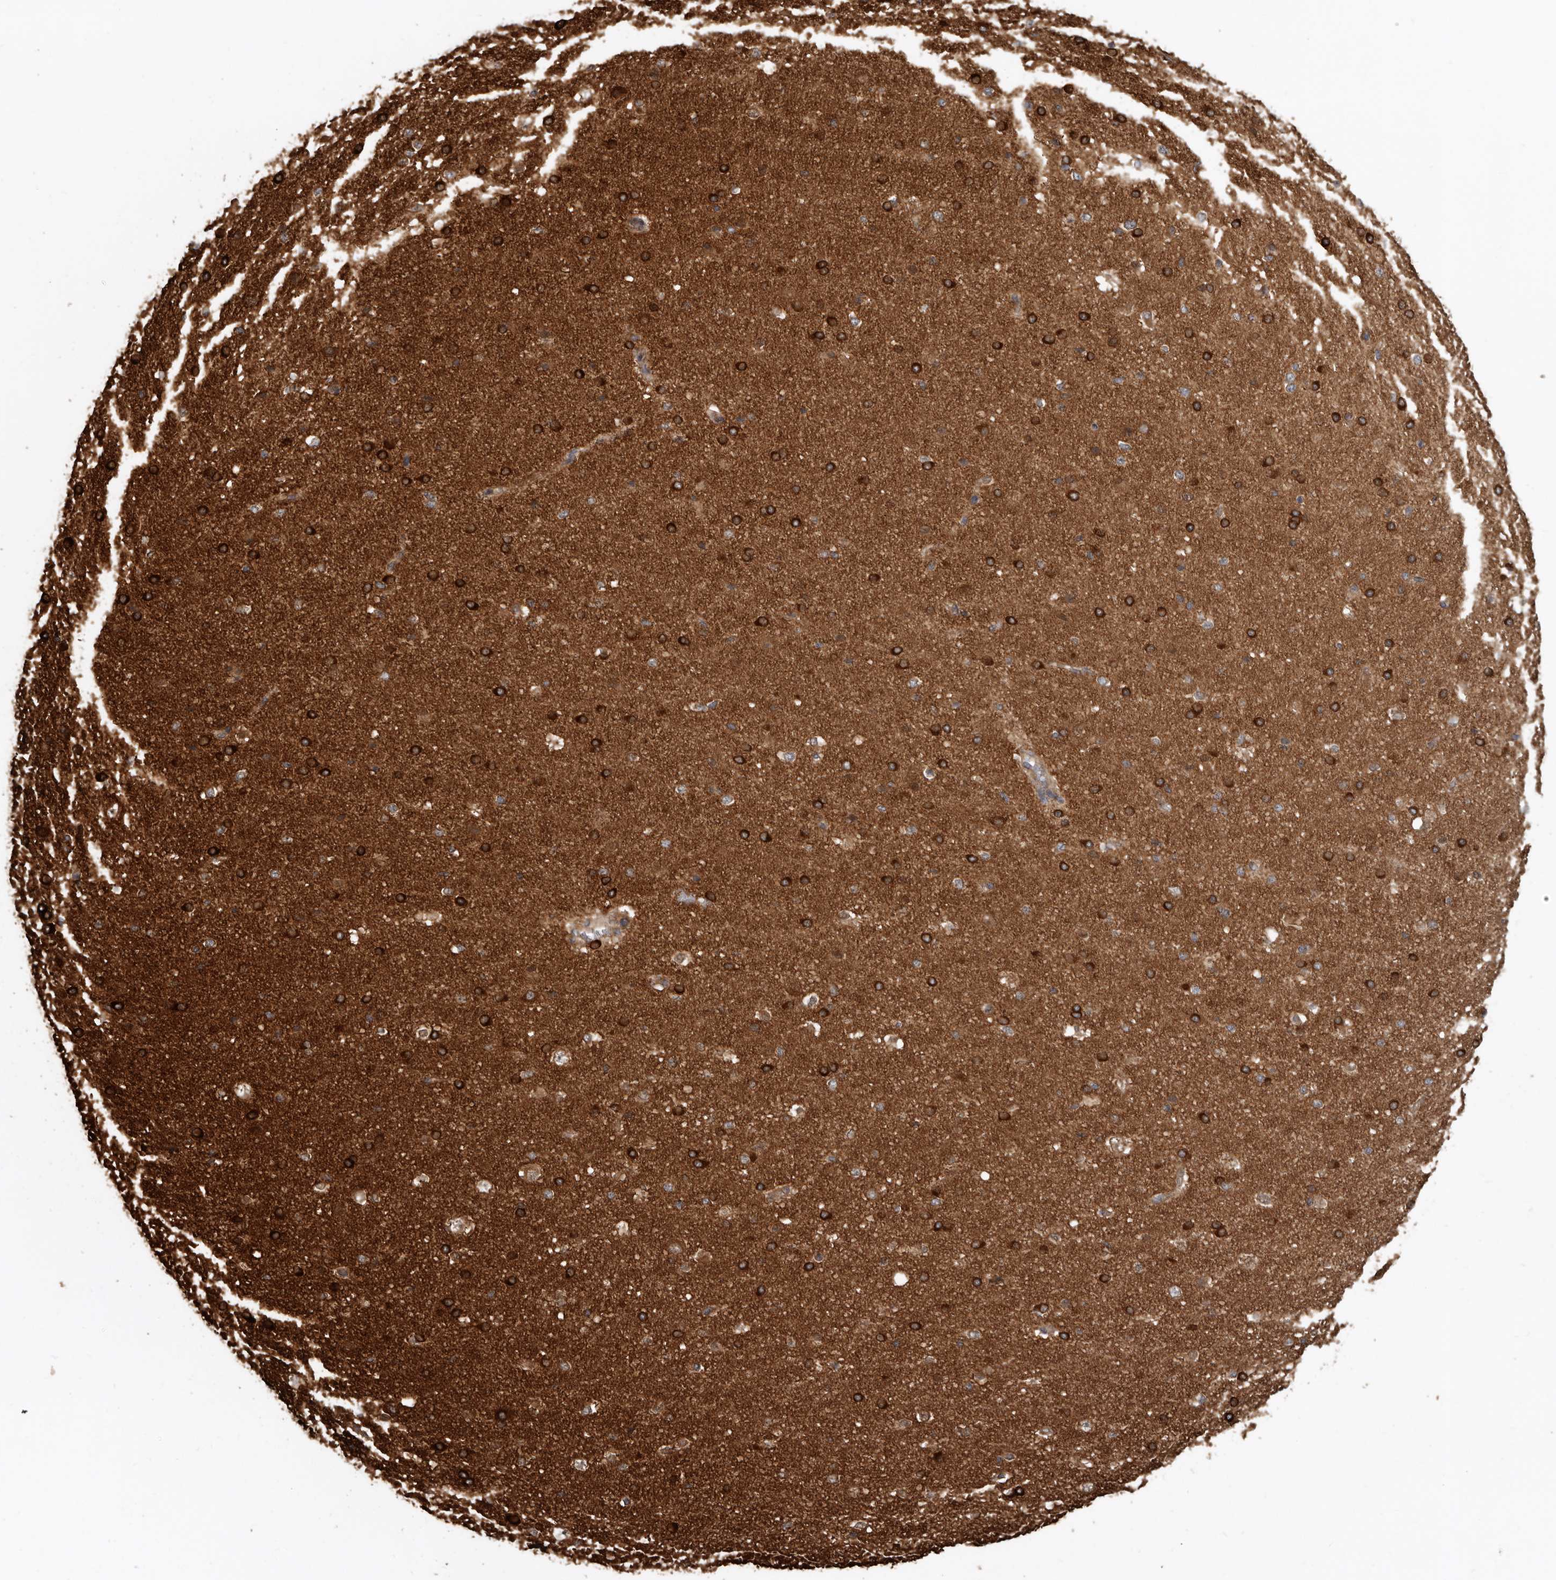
{"staining": {"intensity": "moderate", "quantity": ">75%", "location": "cytoplasmic/membranous"}, "tissue": "cerebral cortex", "cell_type": "Endothelial cells", "image_type": "normal", "snomed": [{"axis": "morphology", "description": "Normal tissue, NOS"}, {"axis": "morphology", "description": "Developmental malformation"}, {"axis": "topography", "description": "Cerebral cortex"}], "caption": "Cerebral cortex stained for a protein (brown) exhibits moderate cytoplasmic/membranous positive staining in about >75% of endothelial cells.", "gene": "EXOC3L1", "patient": {"sex": "female", "age": 30}}